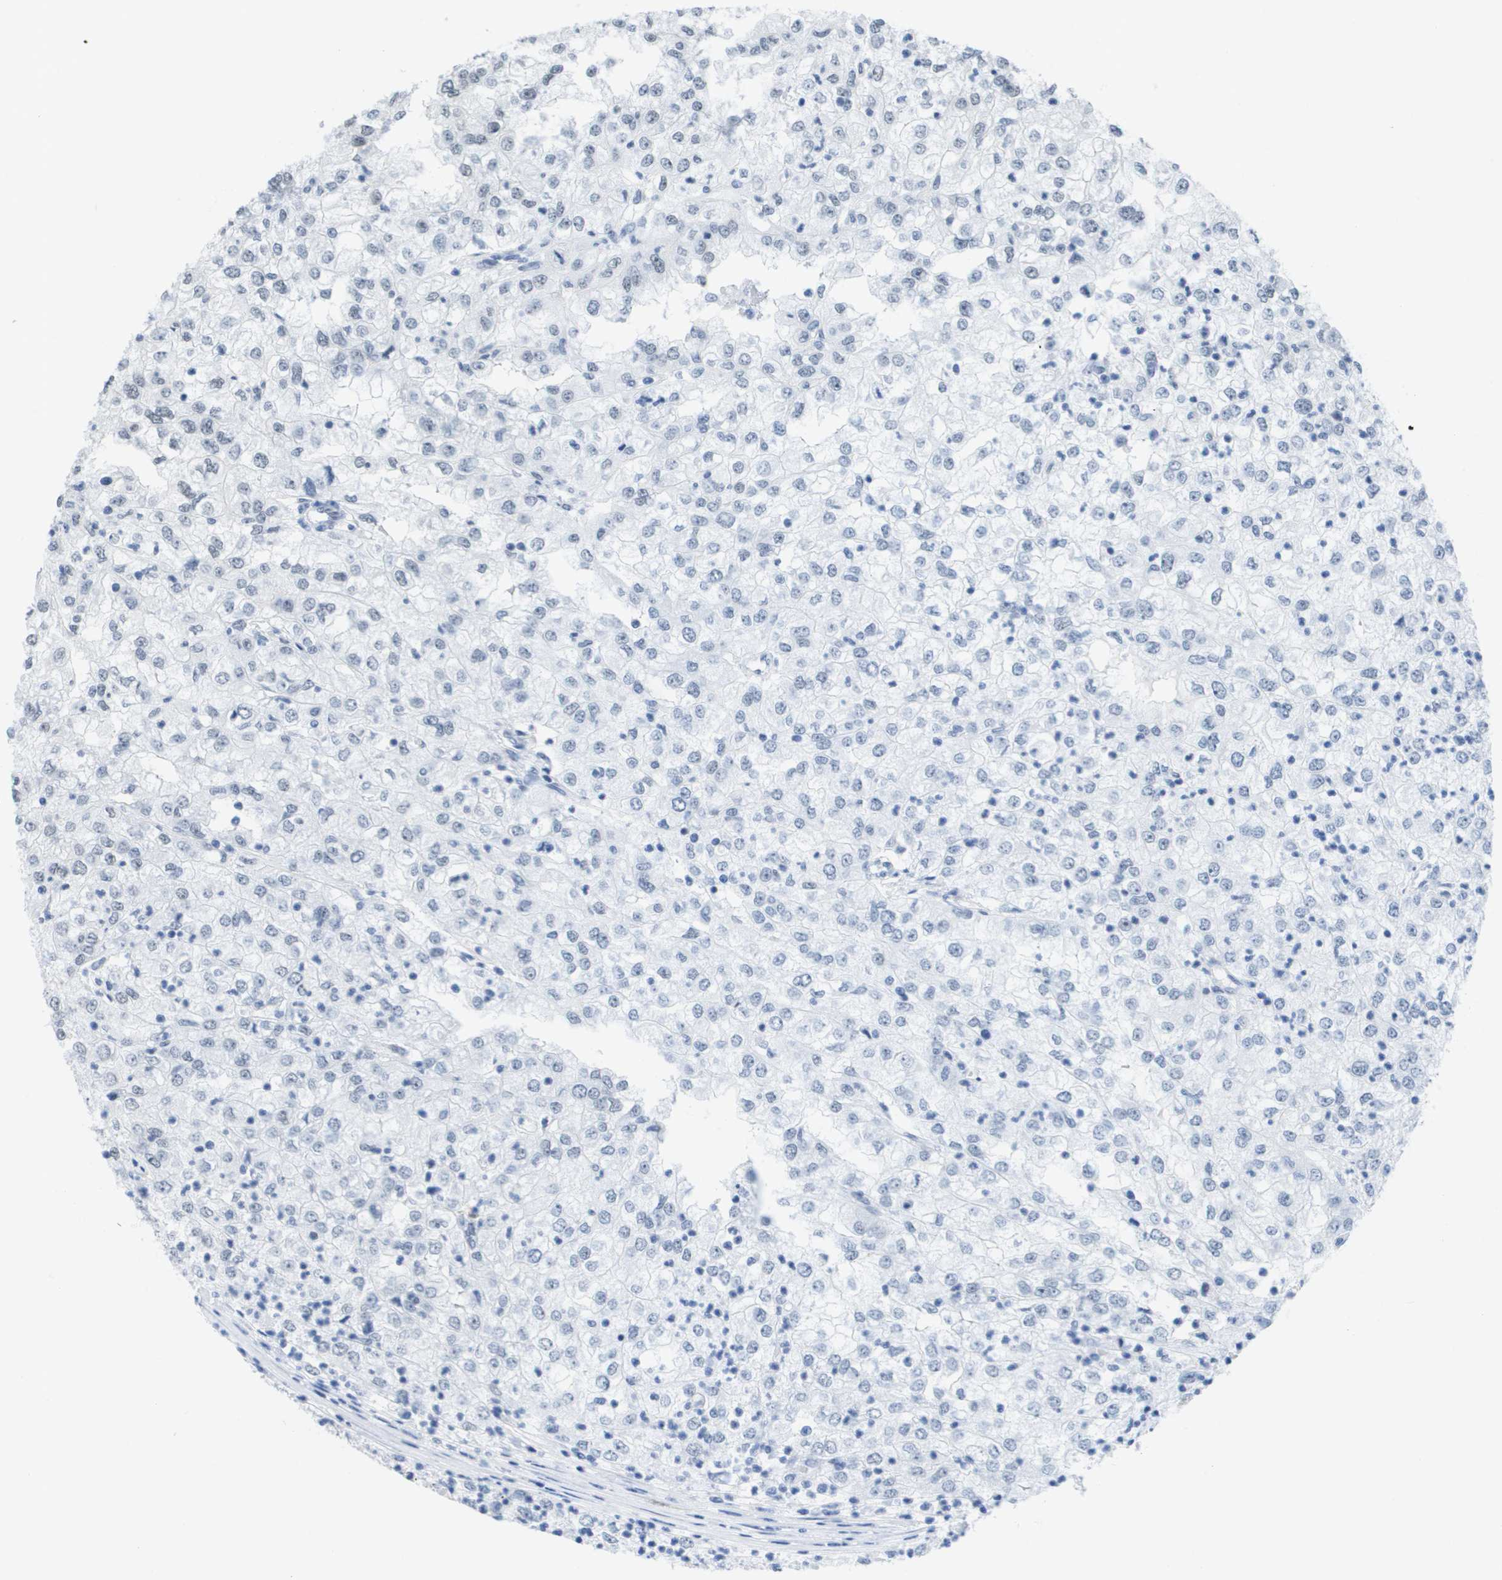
{"staining": {"intensity": "weak", "quantity": "<25%", "location": "nuclear"}, "tissue": "renal cancer", "cell_type": "Tumor cells", "image_type": "cancer", "snomed": [{"axis": "morphology", "description": "Adenocarcinoma, NOS"}, {"axis": "topography", "description": "Kidney"}], "caption": "DAB immunohistochemical staining of renal cancer shows no significant expression in tumor cells.", "gene": "ISY1", "patient": {"sex": "female", "age": 54}}